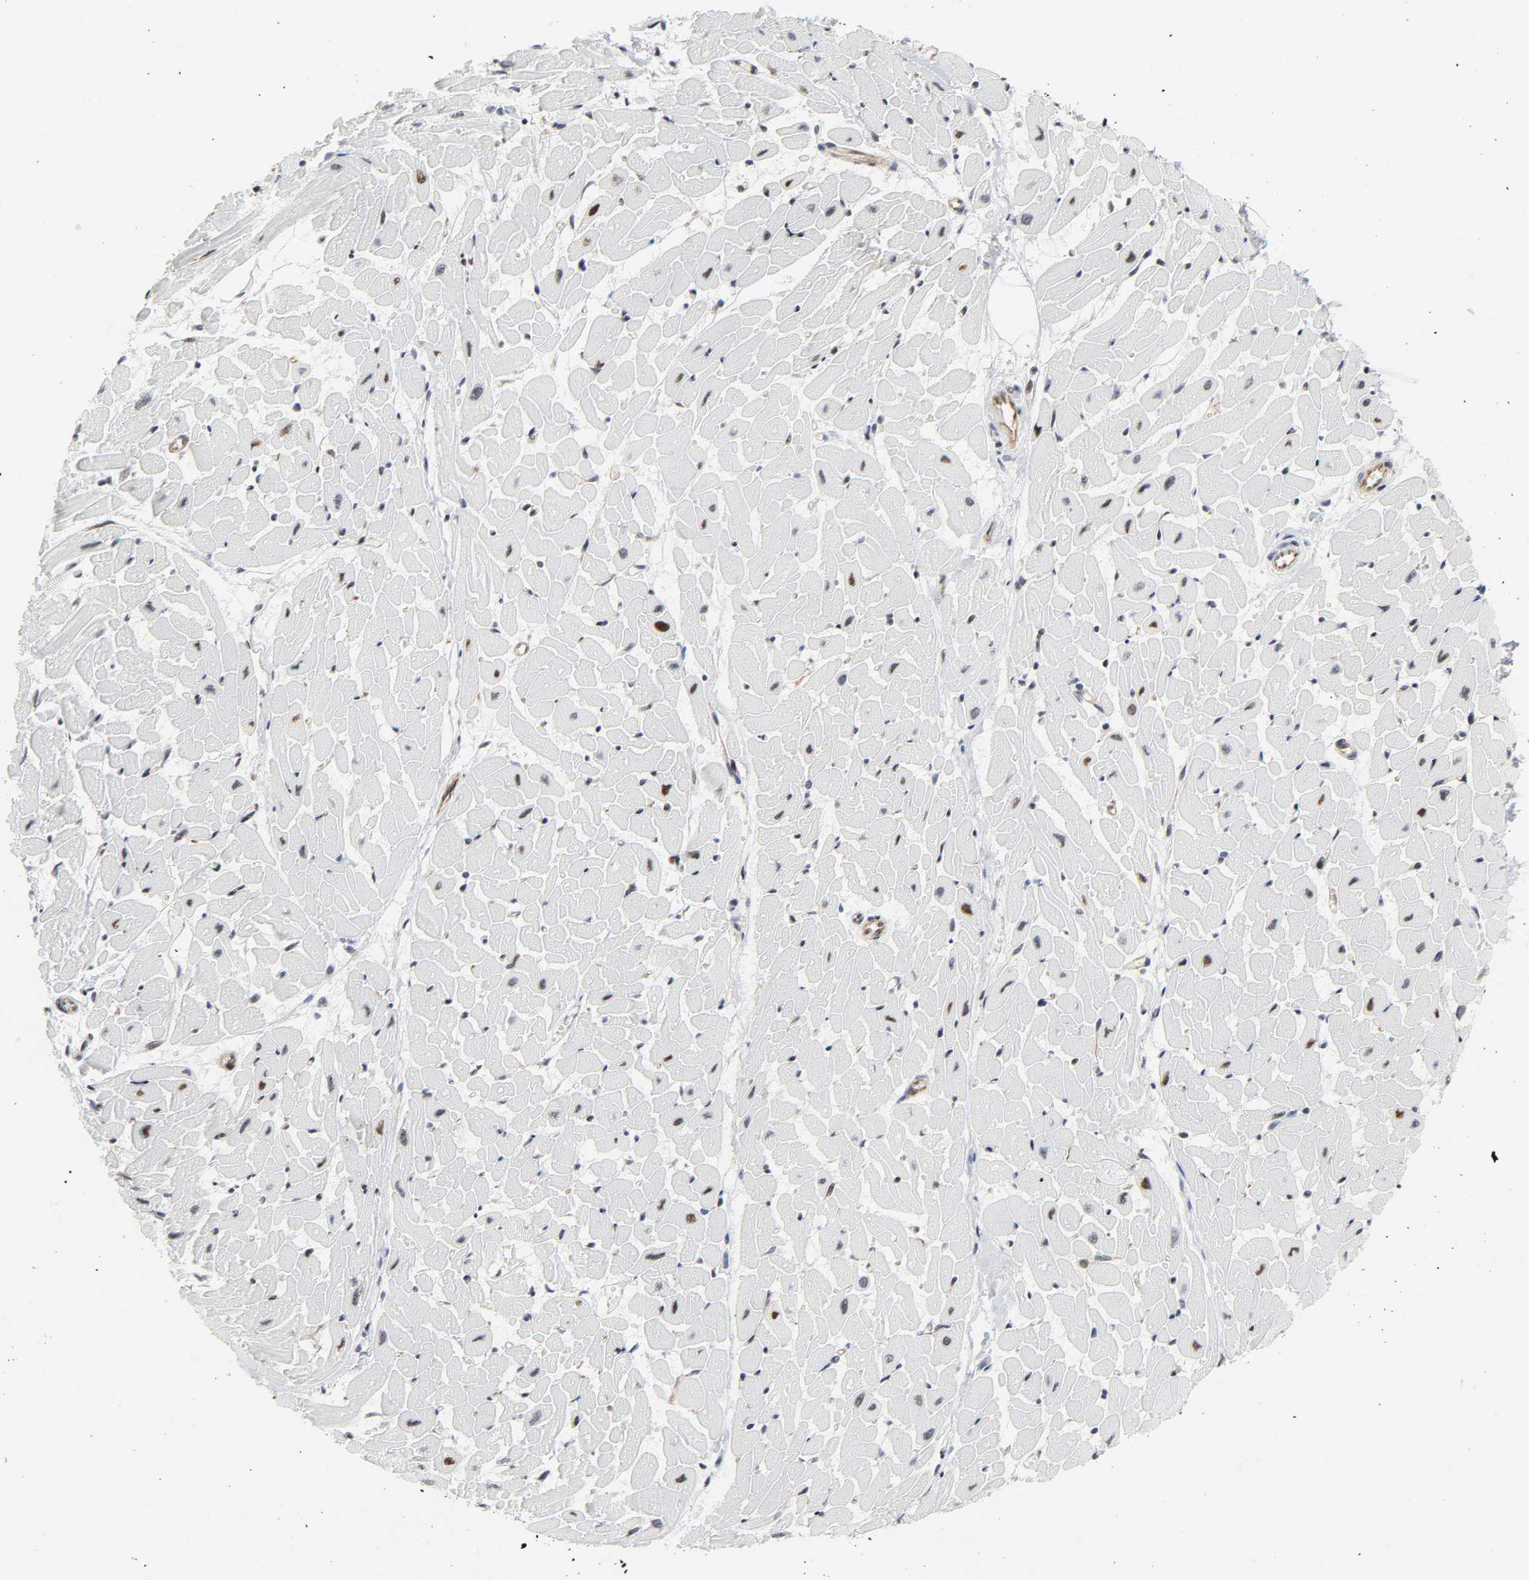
{"staining": {"intensity": "moderate", "quantity": "<25%", "location": "nuclear"}, "tissue": "heart muscle", "cell_type": "Cardiomyocytes", "image_type": "normal", "snomed": [{"axis": "morphology", "description": "Normal tissue, NOS"}, {"axis": "topography", "description": "Heart"}], "caption": "Brown immunohistochemical staining in unremarkable heart muscle demonstrates moderate nuclear positivity in approximately <25% of cardiomyocytes. (Brightfield microscopy of DAB IHC at high magnification).", "gene": "DOCK1", "patient": {"sex": "female", "age": 19}}